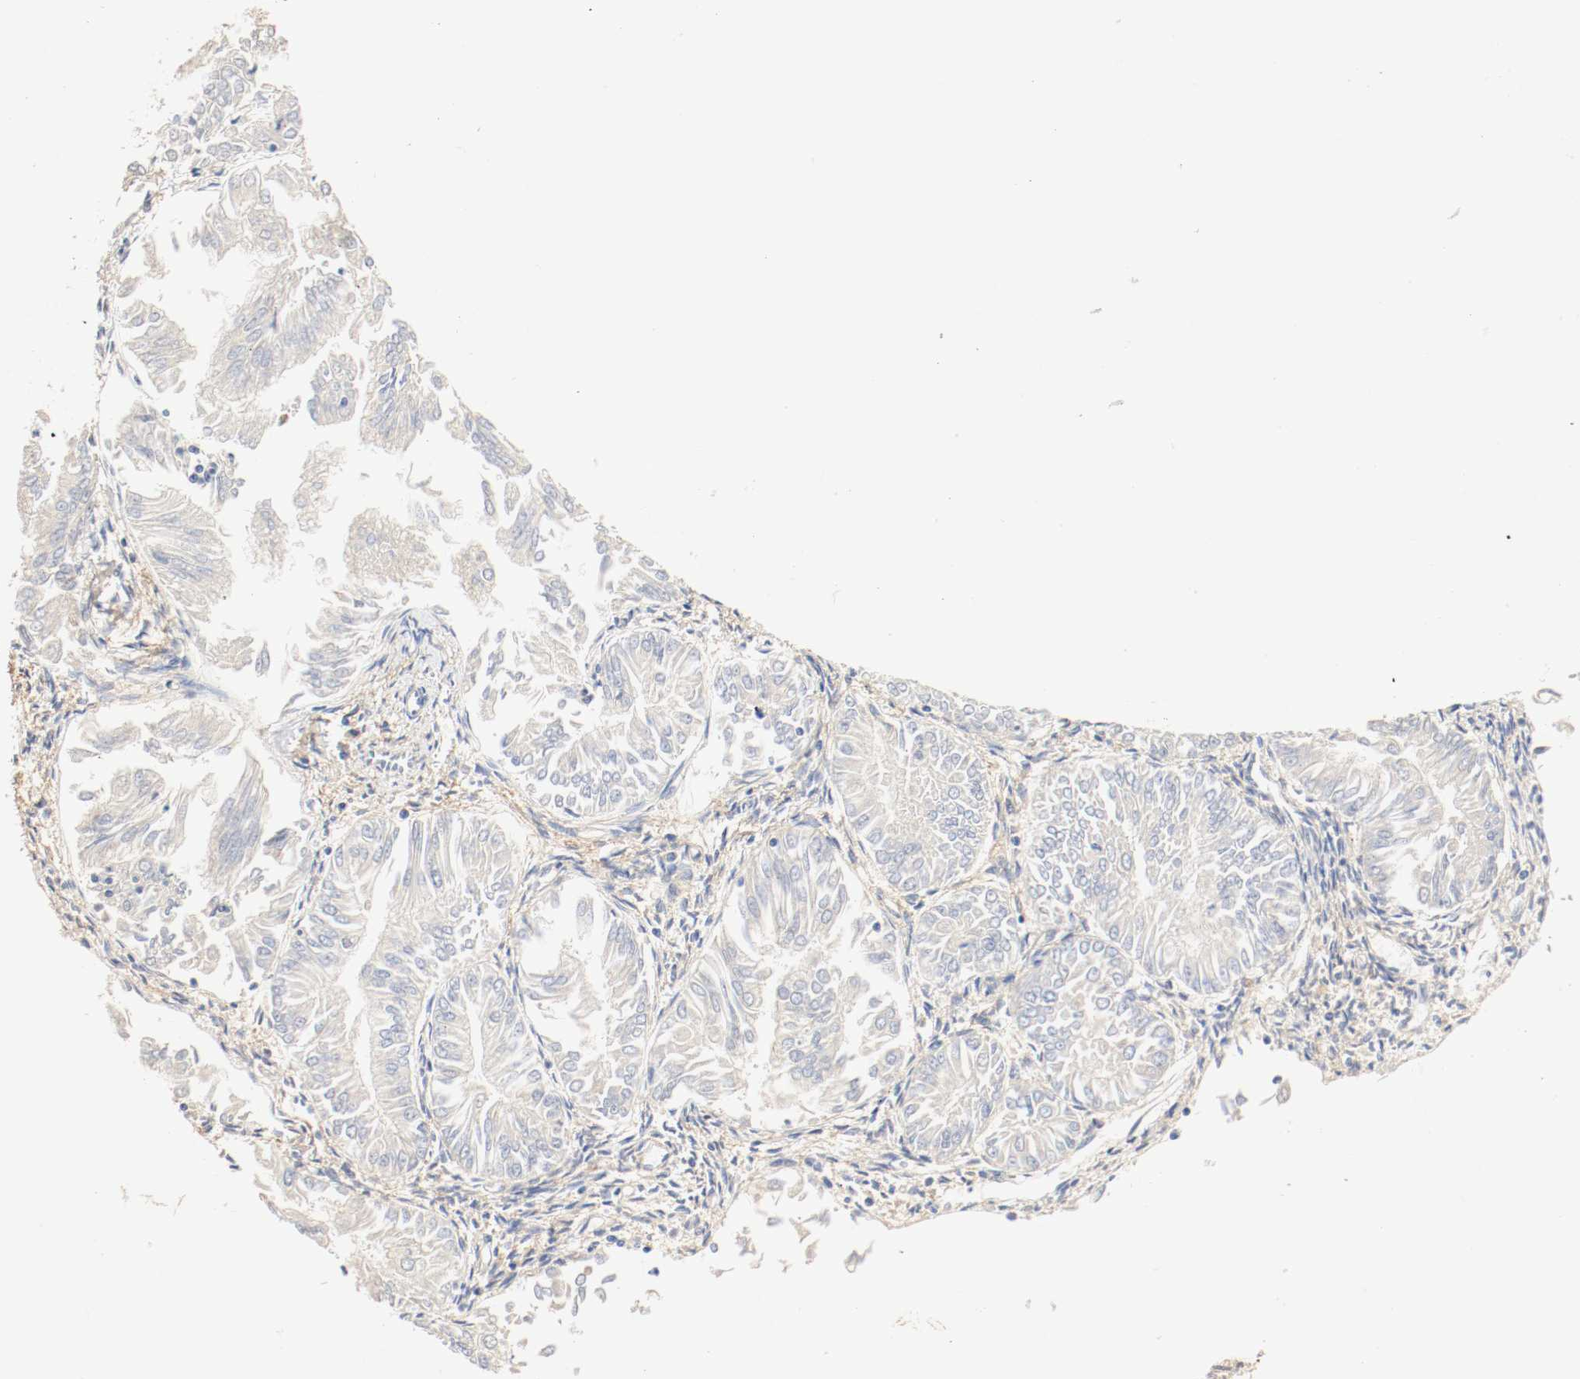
{"staining": {"intensity": "weak", "quantity": "25%-75%", "location": "cytoplasmic/membranous"}, "tissue": "endometrial cancer", "cell_type": "Tumor cells", "image_type": "cancer", "snomed": [{"axis": "morphology", "description": "Adenocarcinoma, NOS"}, {"axis": "topography", "description": "Endometrium"}], "caption": "Adenocarcinoma (endometrial) tissue reveals weak cytoplasmic/membranous staining in about 25%-75% of tumor cells (DAB (3,3'-diaminobenzidine) IHC, brown staining for protein, blue staining for nuclei).", "gene": "GIT1", "patient": {"sex": "female", "age": 53}}